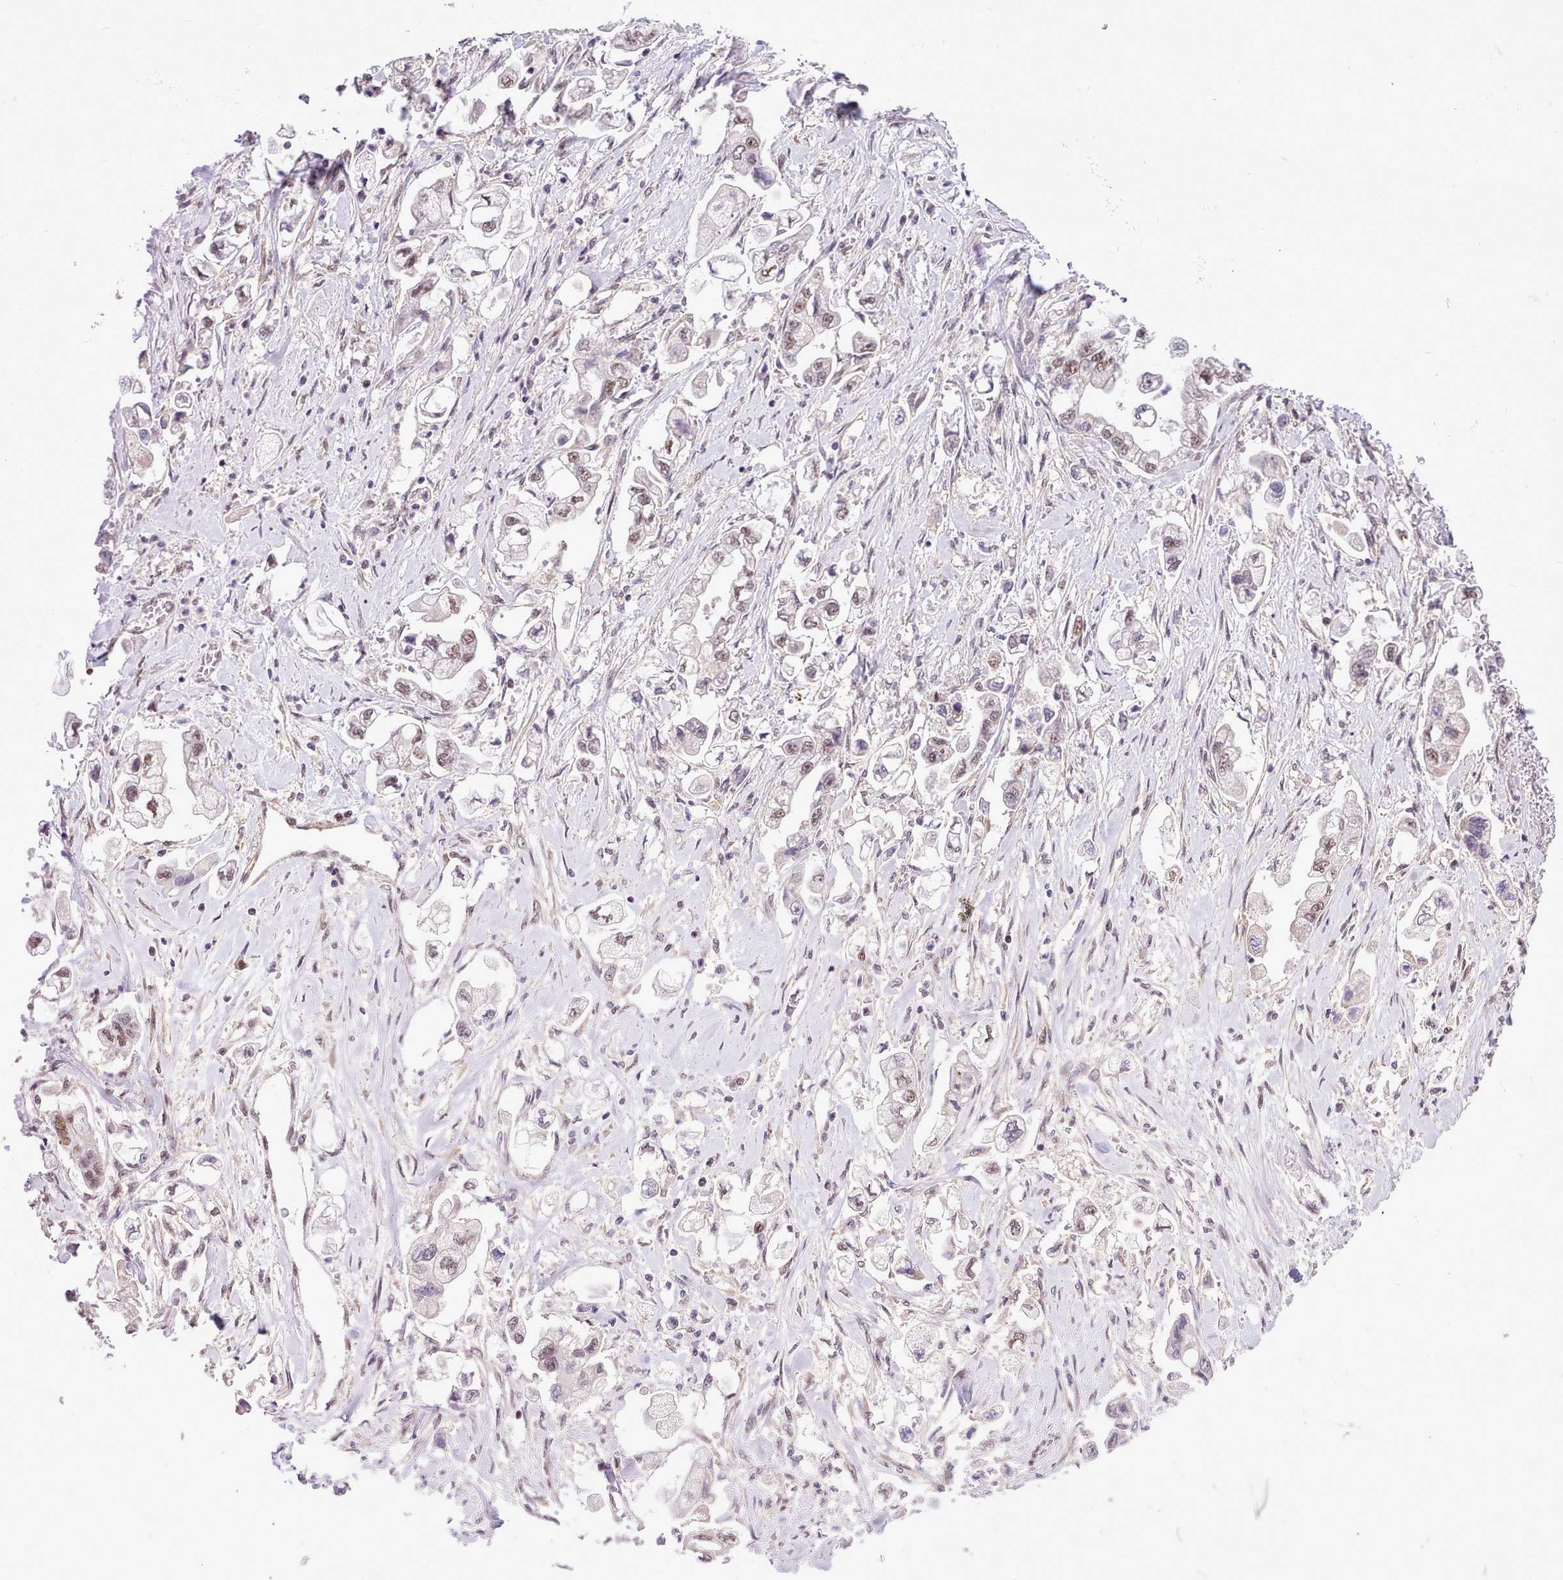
{"staining": {"intensity": "weak", "quantity": "<25%", "location": "nuclear"}, "tissue": "stomach cancer", "cell_type": "Tumor cells", "image_type": "cancer", "snomed": [{"axis": "morphology", "description": "Adenocarcinoma, NOS"}, {"axis": "topography", "description": "Stomach"}], "caption": "The immunohistochemistry (IHC) photomicrograph has no significant expression in tumor cells of adenocarcinoma (stomach) tissue.", "gene": "HOXB7", "patient": {"sex": "male", "age": 62}}